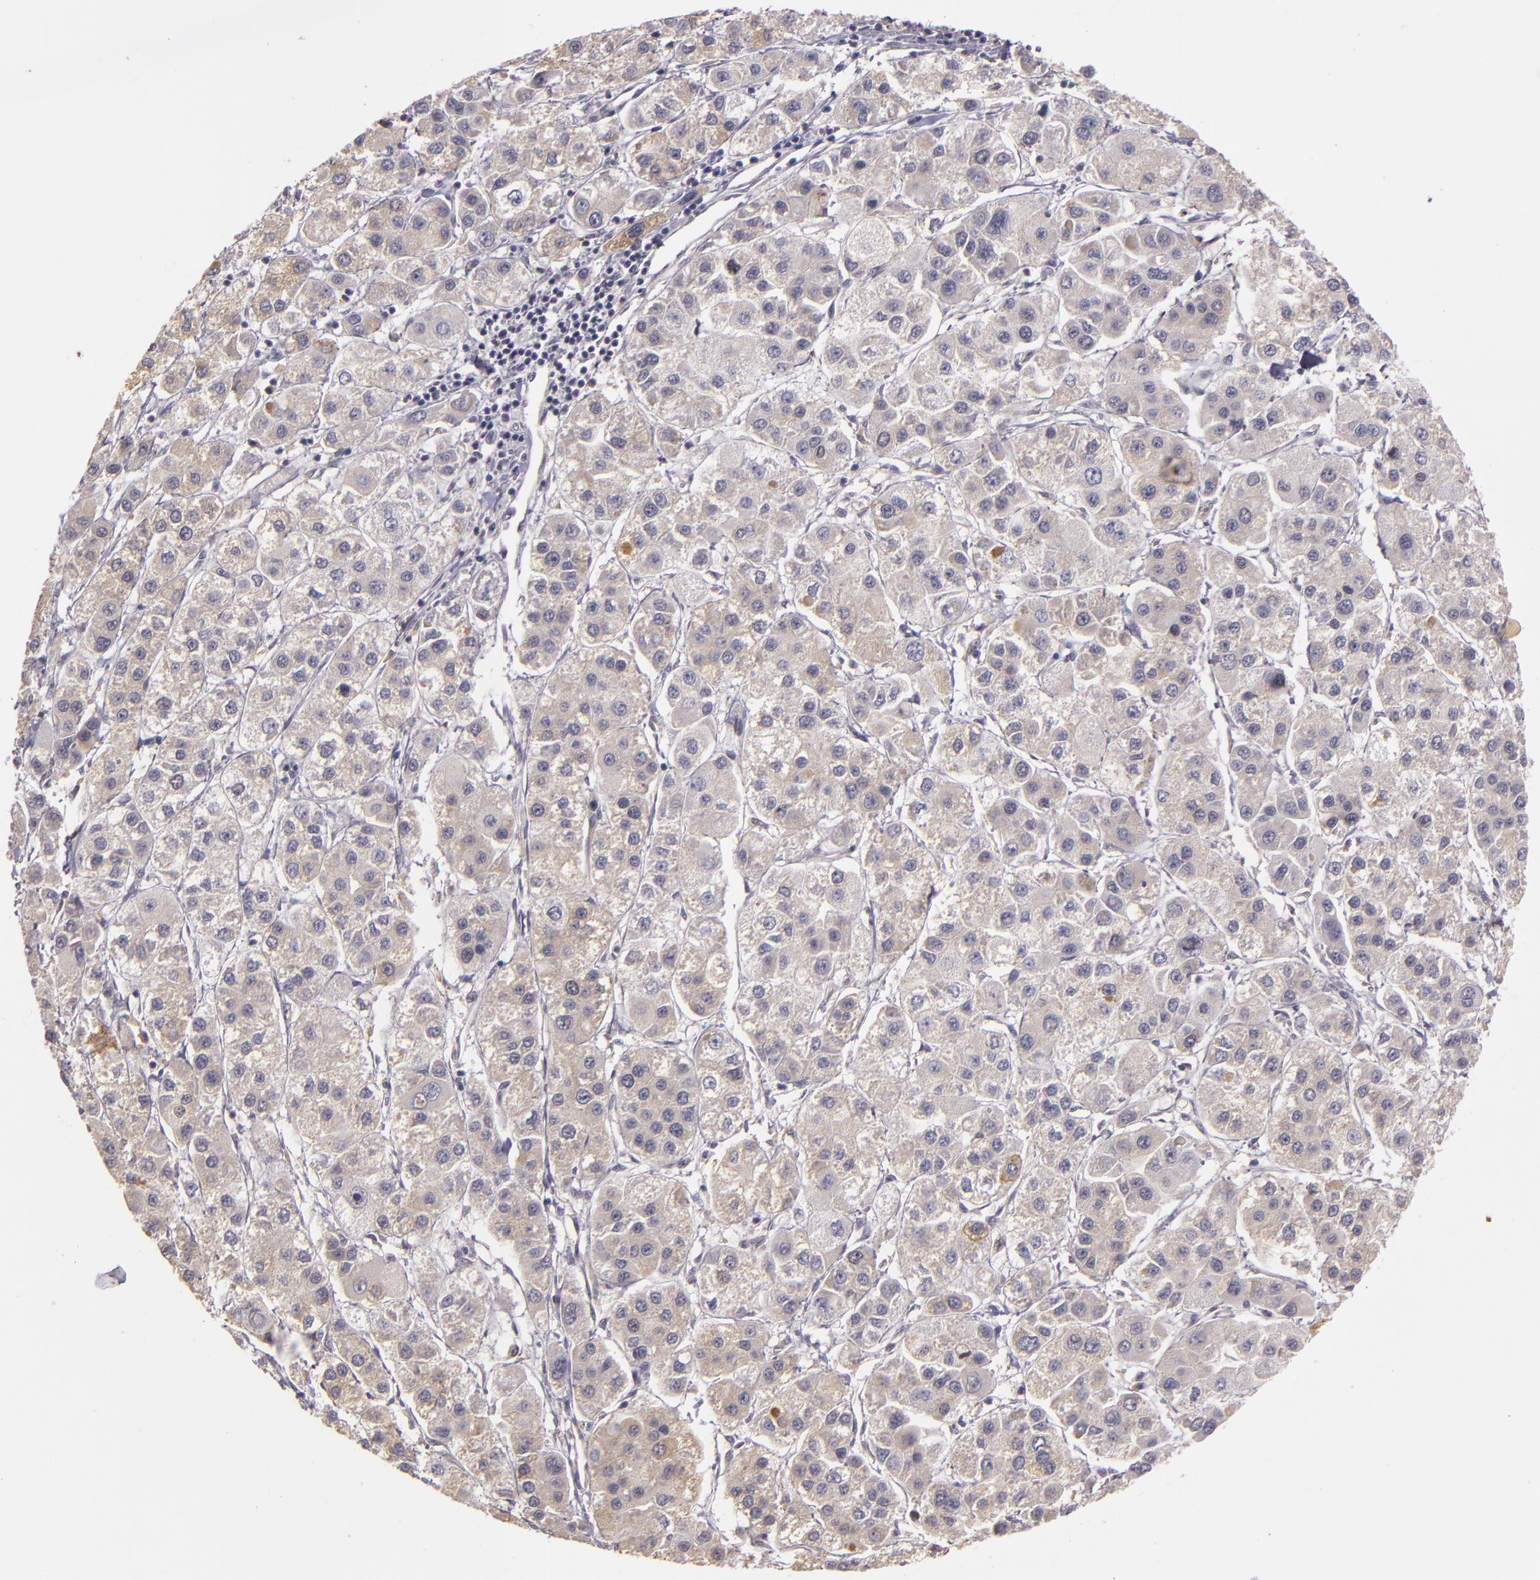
{"staining": {"intensity": "weak", "quantity": "<25%", "location": "cytoplasmic/membranous"}, "tissue": "liver cancer", "cell_type": "Tumor cells", "image_type": "cancer", "snomed": [{"axis": "morphology", "description": "Carcinoma, Hepatocellular, NOS"}, {"axis": "topography", "description": "Liver"}], "caption": "High magnification brightfield microscopy of liver cancer (hepatocellular carcinoma) stained with DAB (3,3'-diaminobenzidine) (brown) and counterstained with hematoxylin (blue): tumor cells show no significant positivity.", "gene": "SYTL4", "patient": {"sex": "female", "age": 85}}